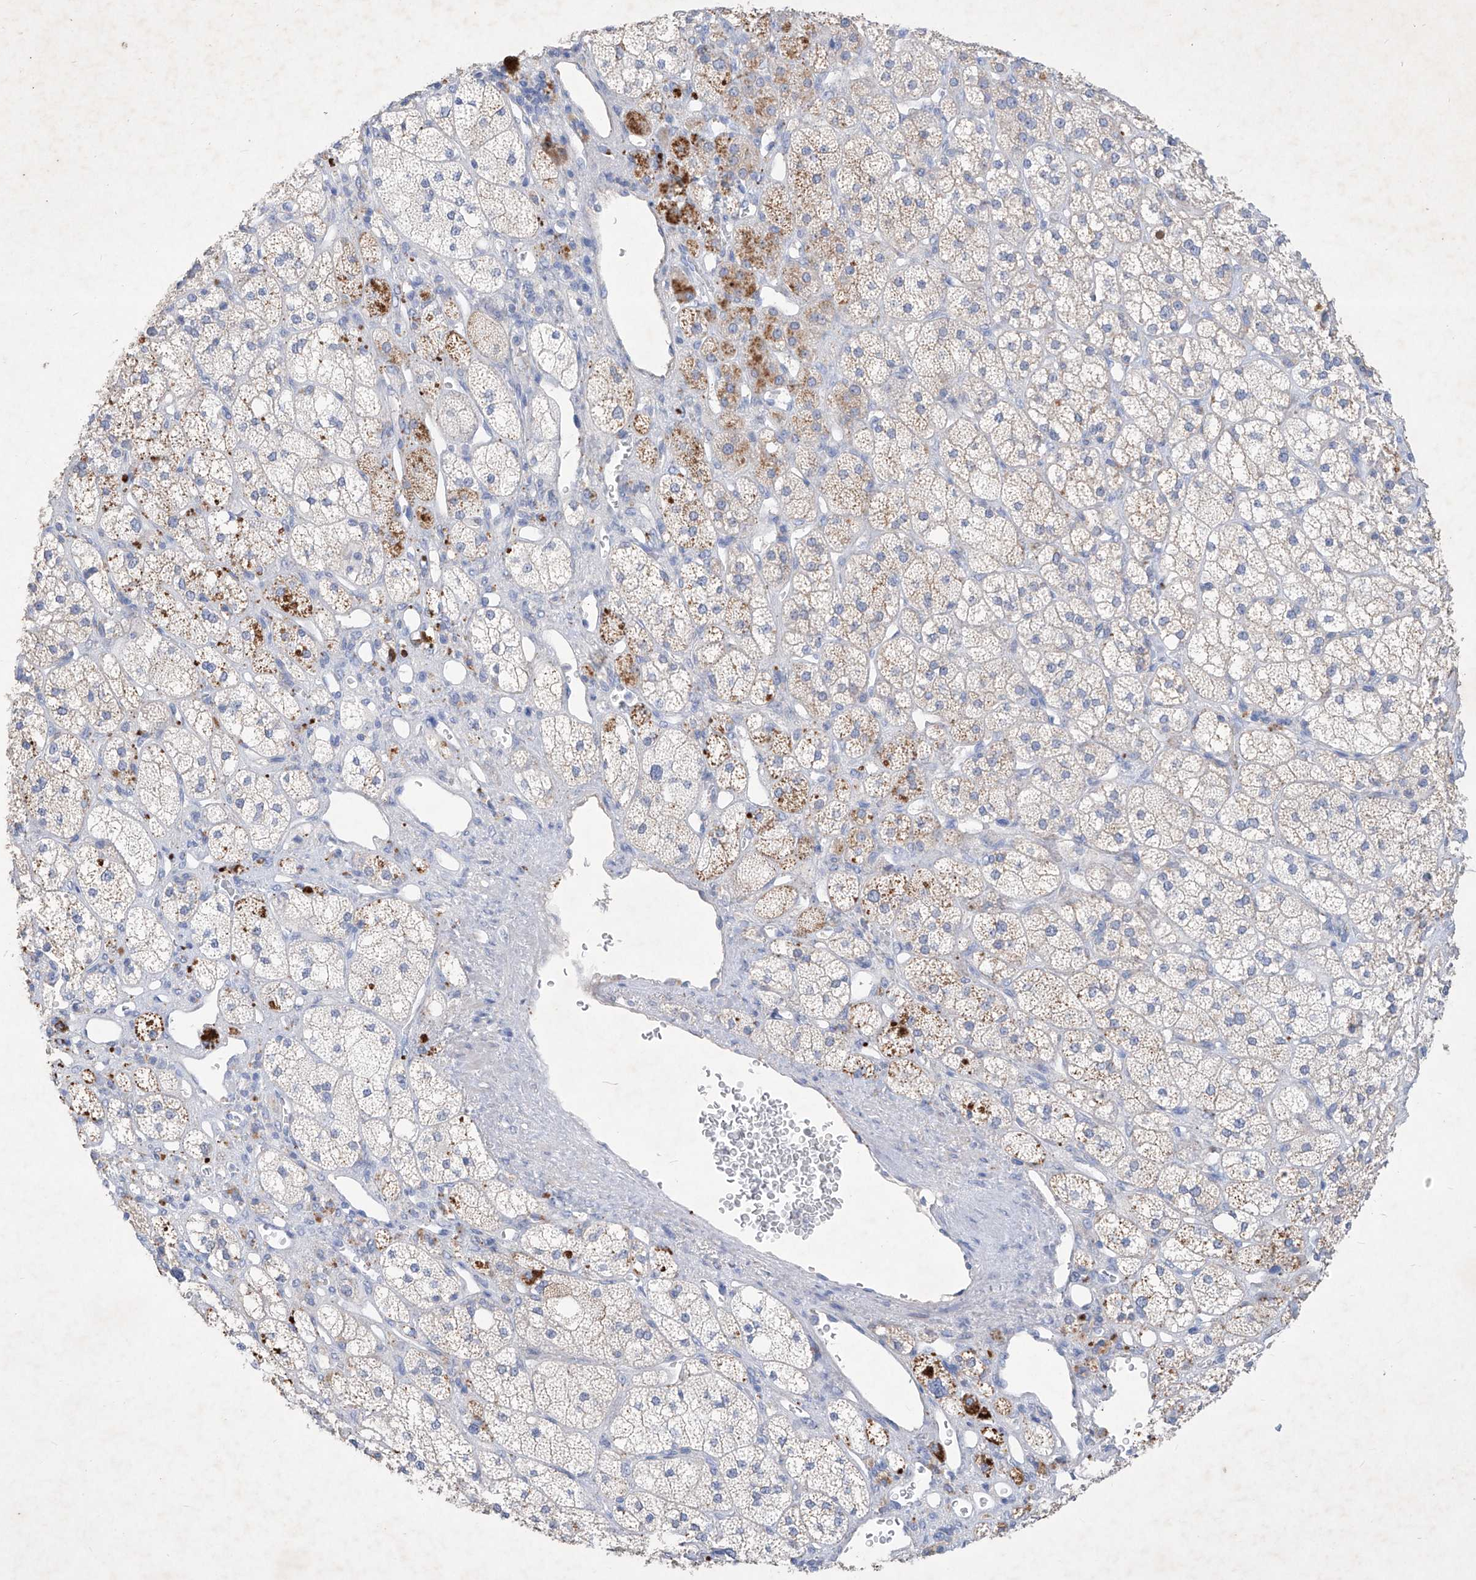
{"staining": {"intensity": "weak", "quantity": "<25%", "location": "cytoplasmic/membranous"}, "tissue": "adrenal gland", "cell_type": "Glandular cells", "image_type": "normal", "snomed": [{"axis": "morphology", "description": "Normal tissue, NOS"}, {"axis": "topography", "description": "Adrenal gland"}], "caption": "This is a micrograph of IHC staining of benign adrenal gland, which shows no positivity in glandular cells.", "gene": "ASNS", "patient": {"sex": "male", "age": 61}}